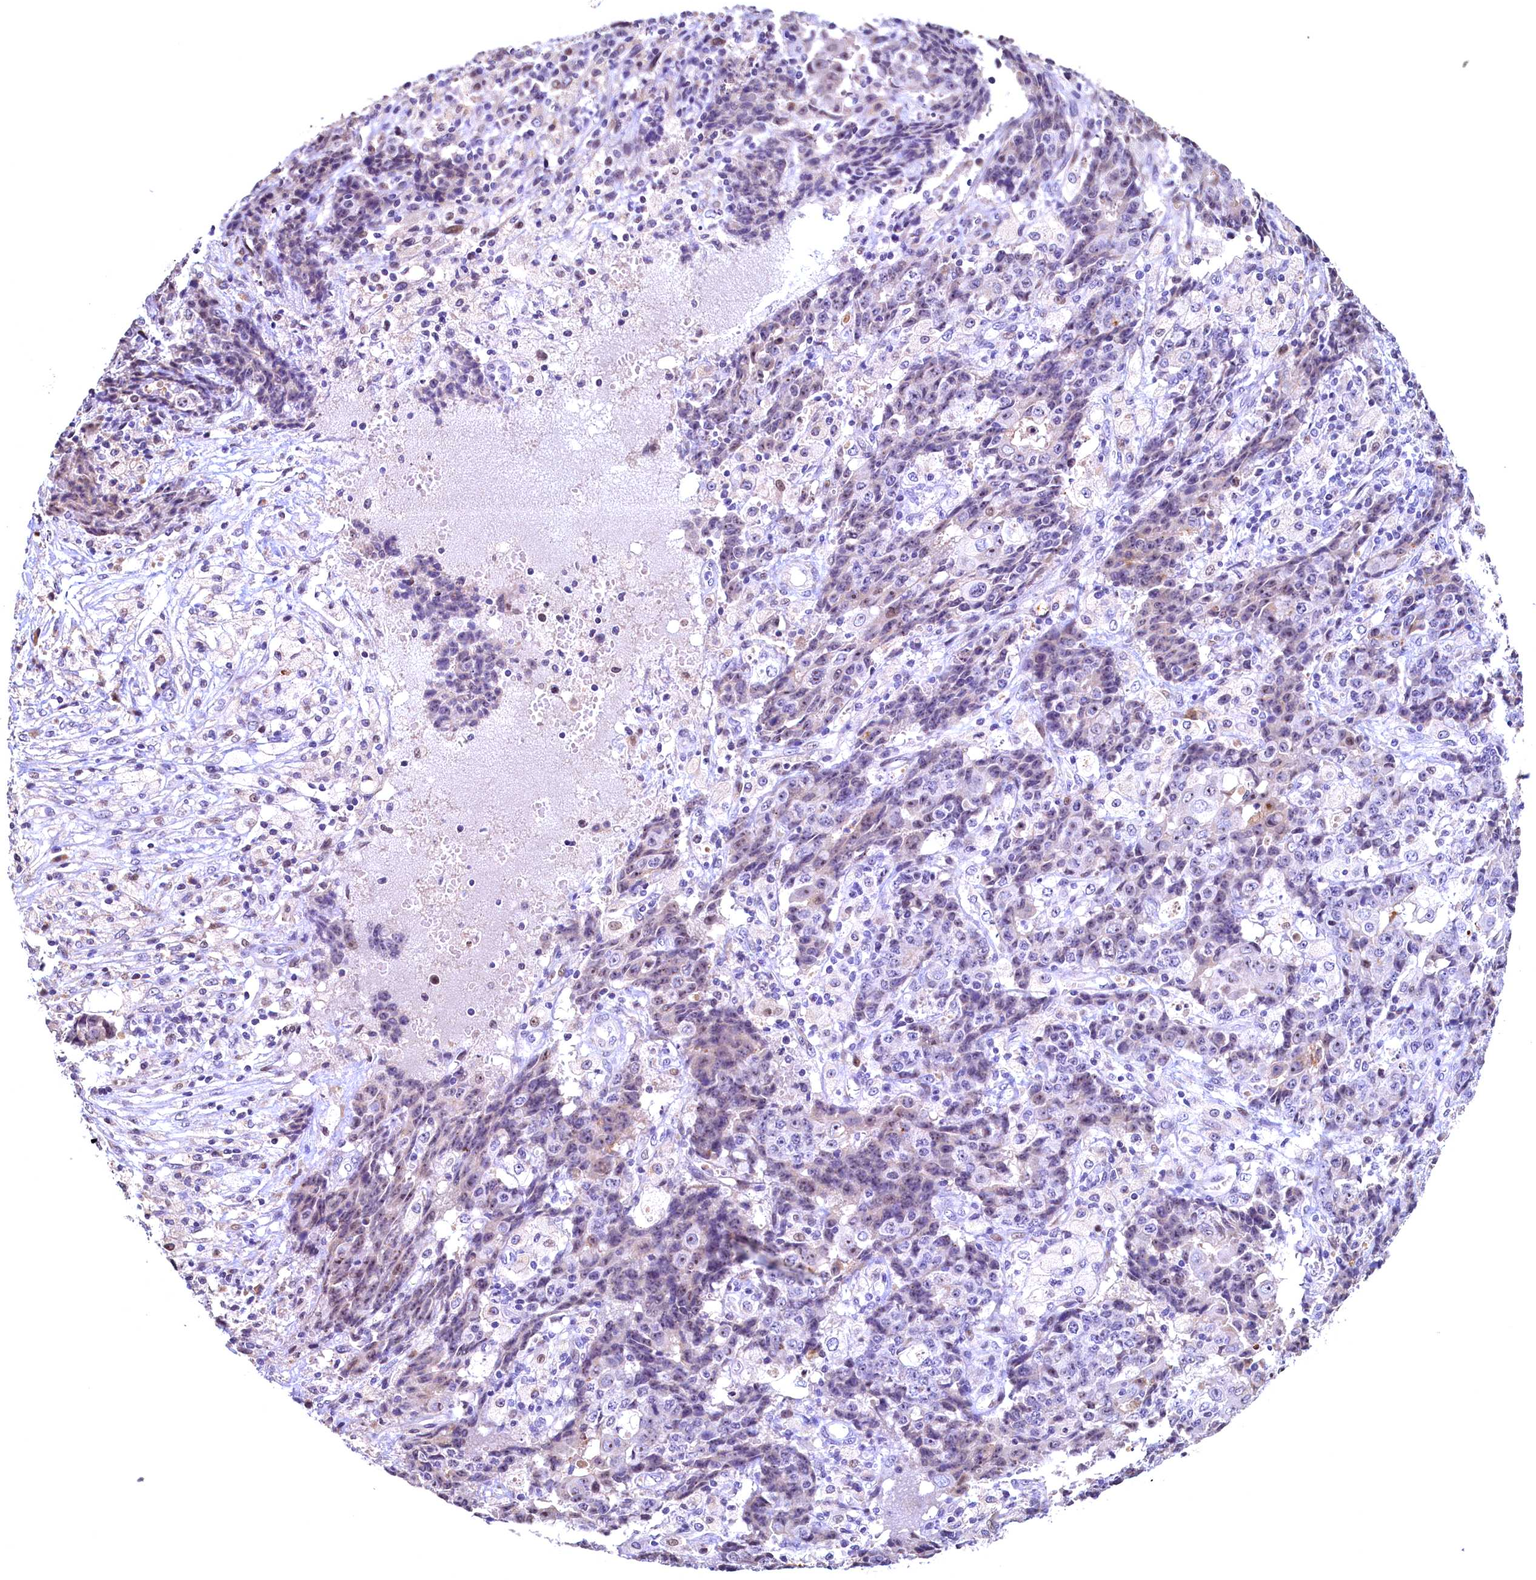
{"staining": {"intensity": "negative", "quantity": "none", "location": "none"}, "tissue": "ovarian cancer", "cell_type": "Tumor cells", "image_type": "cancer", "snomed": [{"axis": "morphology", "description": "Carcinoma, endometroid"}, {"axis": "topography", "description": "Ovary"}], "caption": "Human ovarian endometroid carcinoma stained for a protein using immunohistochemistry demonstrates no staining in tumor cells.", "gene": "LATS2", "patient": {"sex": "female", "age": 42}}